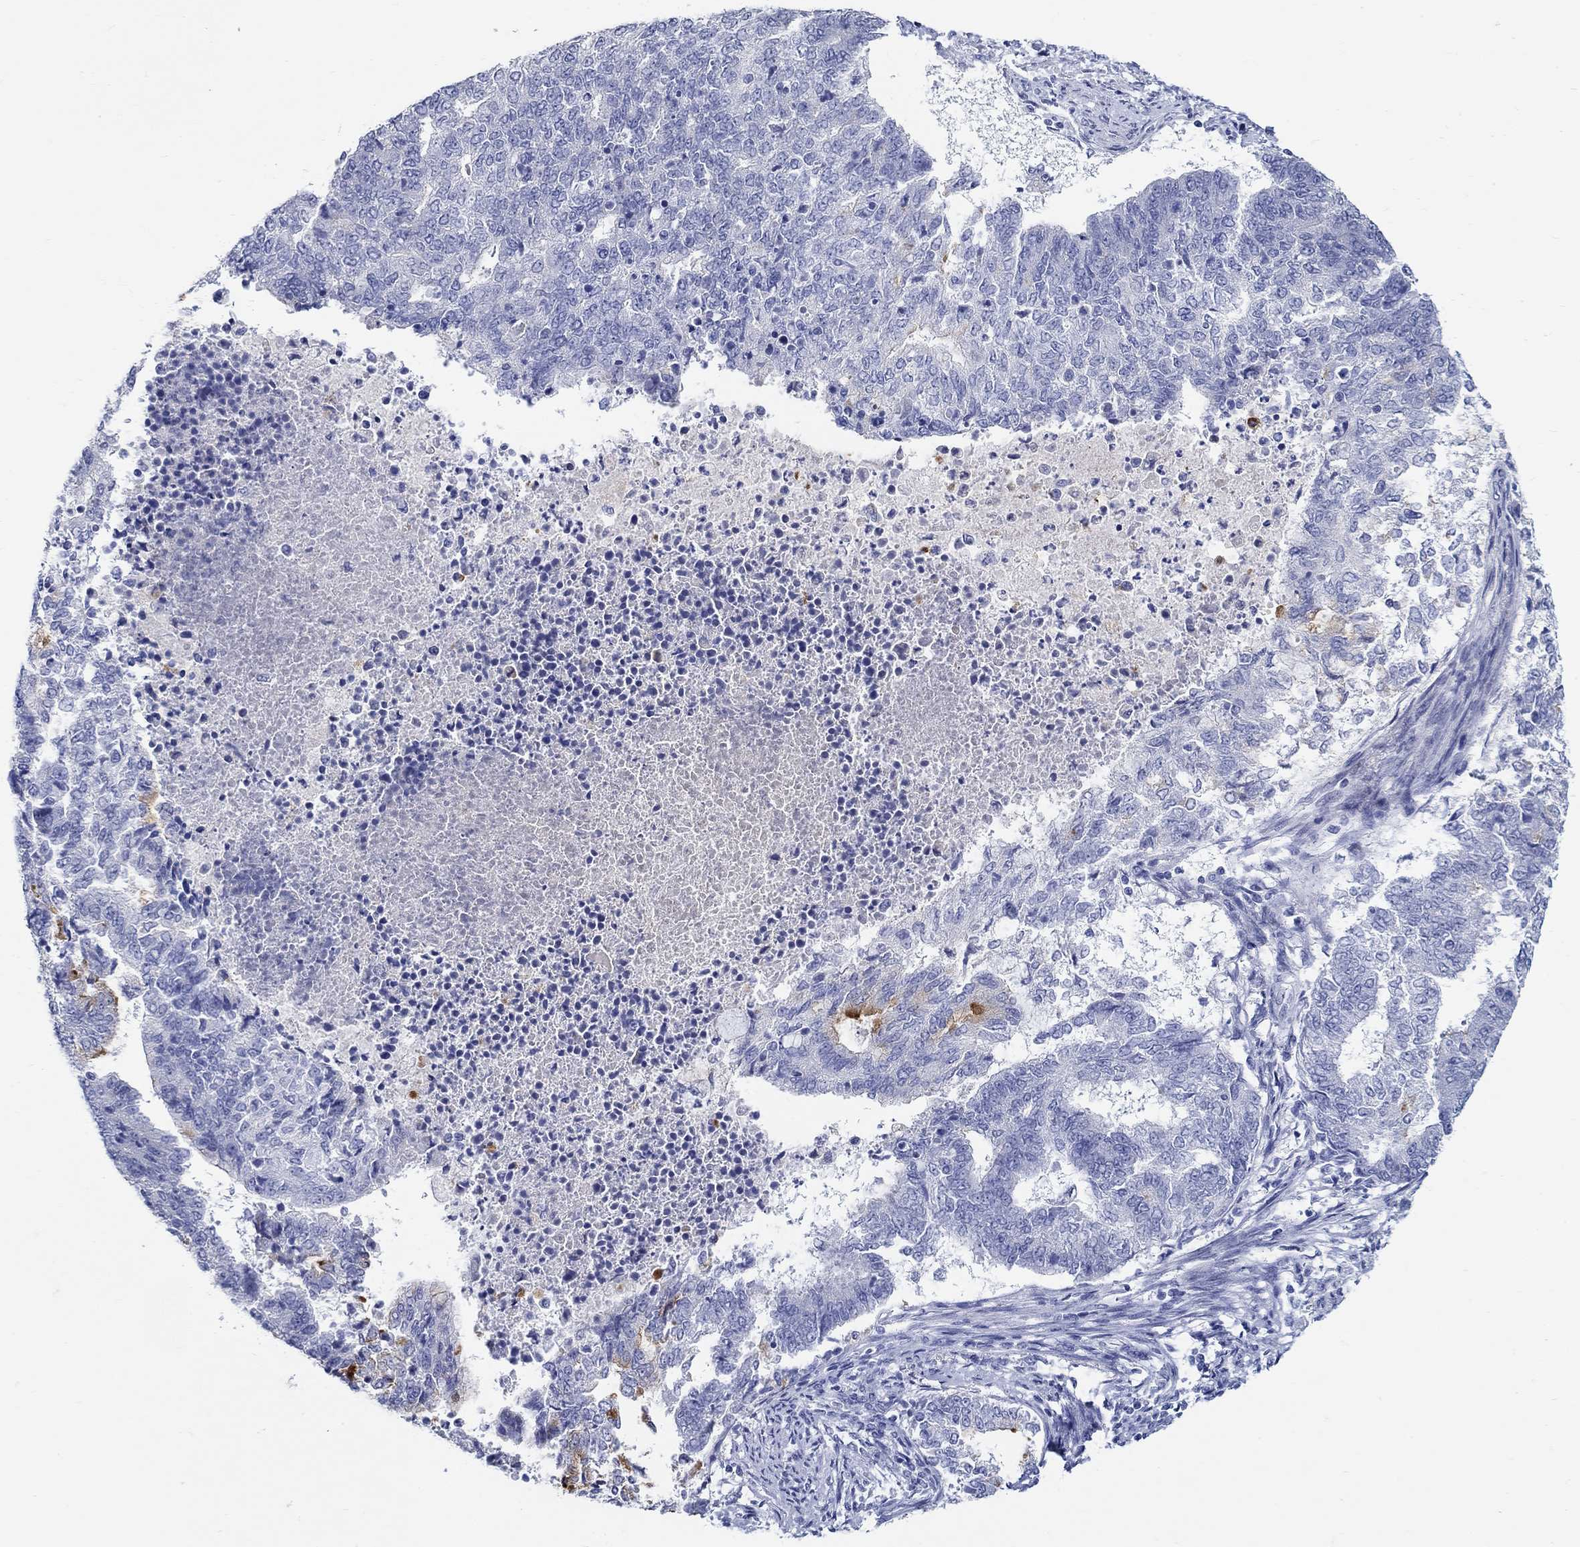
{"staining": {"intensity": "strong", "quantity": "<25%", "location": "cytoplasmic/membranous"}, "tissue": "endometrial cancer", "cell_type": "Tumor cells", "image_type": "cancer", "snomed": [{"axis": "morphology", "description": "Adenocarcinoma, NOS"}, {"axis": "topography", "description": "Endometrium"}], "caption": "Protein analysis of adenocarcinoma (endometrial) tissue reveals strong cytoplasmic/membranous positivity in approximately <25% of tumor cells.", "gene": "CRYGS", "patient": {"sex": "female", "age": 65}}